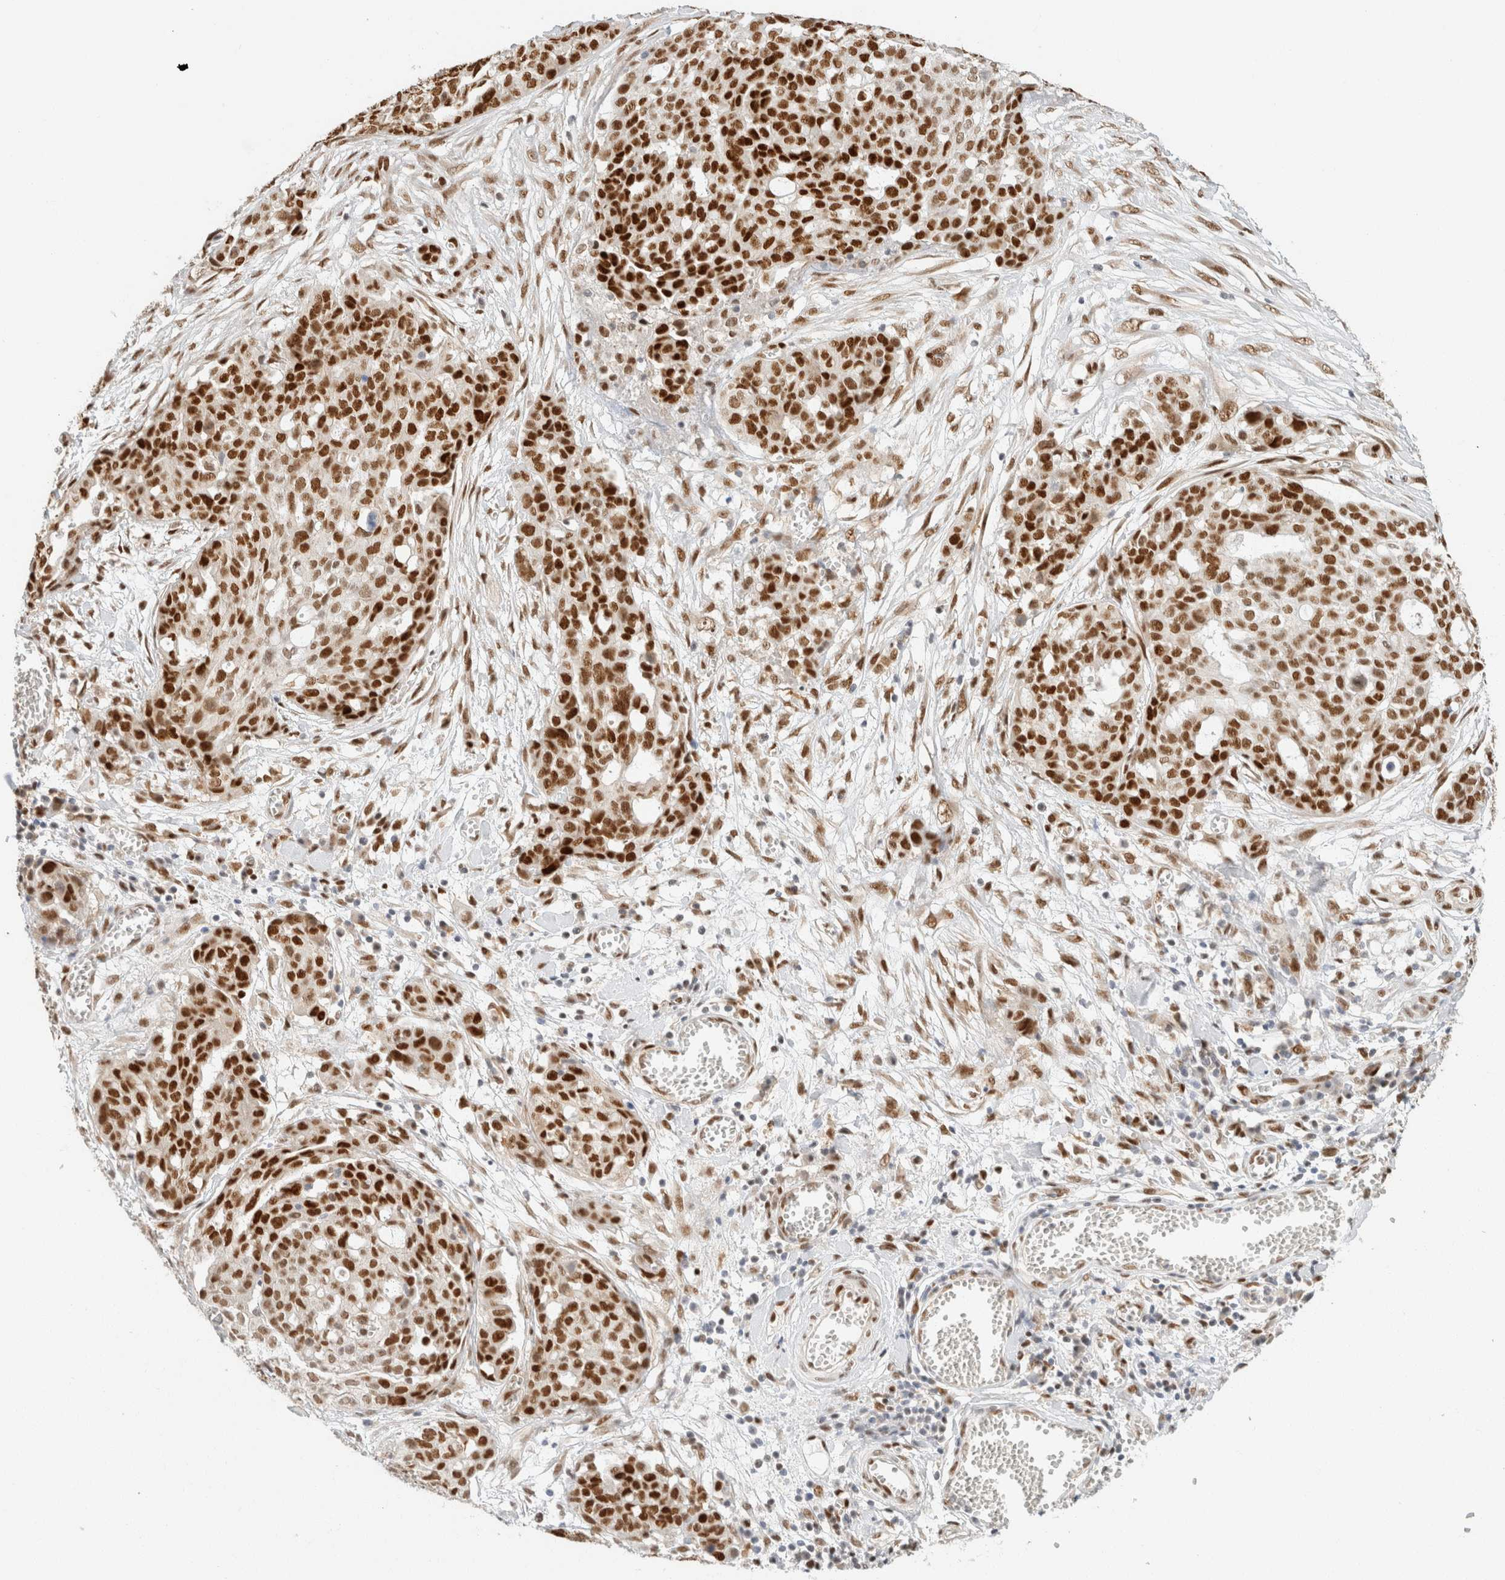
{"staining": {"intensity": "strong", "quantity": ">75%", "location": "nuclear"}, "tissue": "ovarian cancer", "cell_type": "Tumor cells", "image_type": "cancer", "snomed": [{"axis": "morphology", "description": "Cystadenocarcinoma, serous, NOS"}, {"axis": "topography", "description": "Soft tissue"}, {"axis": "topography", "description": "Ovary"}], "caption": "Immunohistochemical staining of serous cystadenocarcinoma (ovarian) displays strong nuclear protein staining in approximately >75% of tumor cells.", "gene": "ZNF768", "patient": {"sex": "female", "age": 57}}